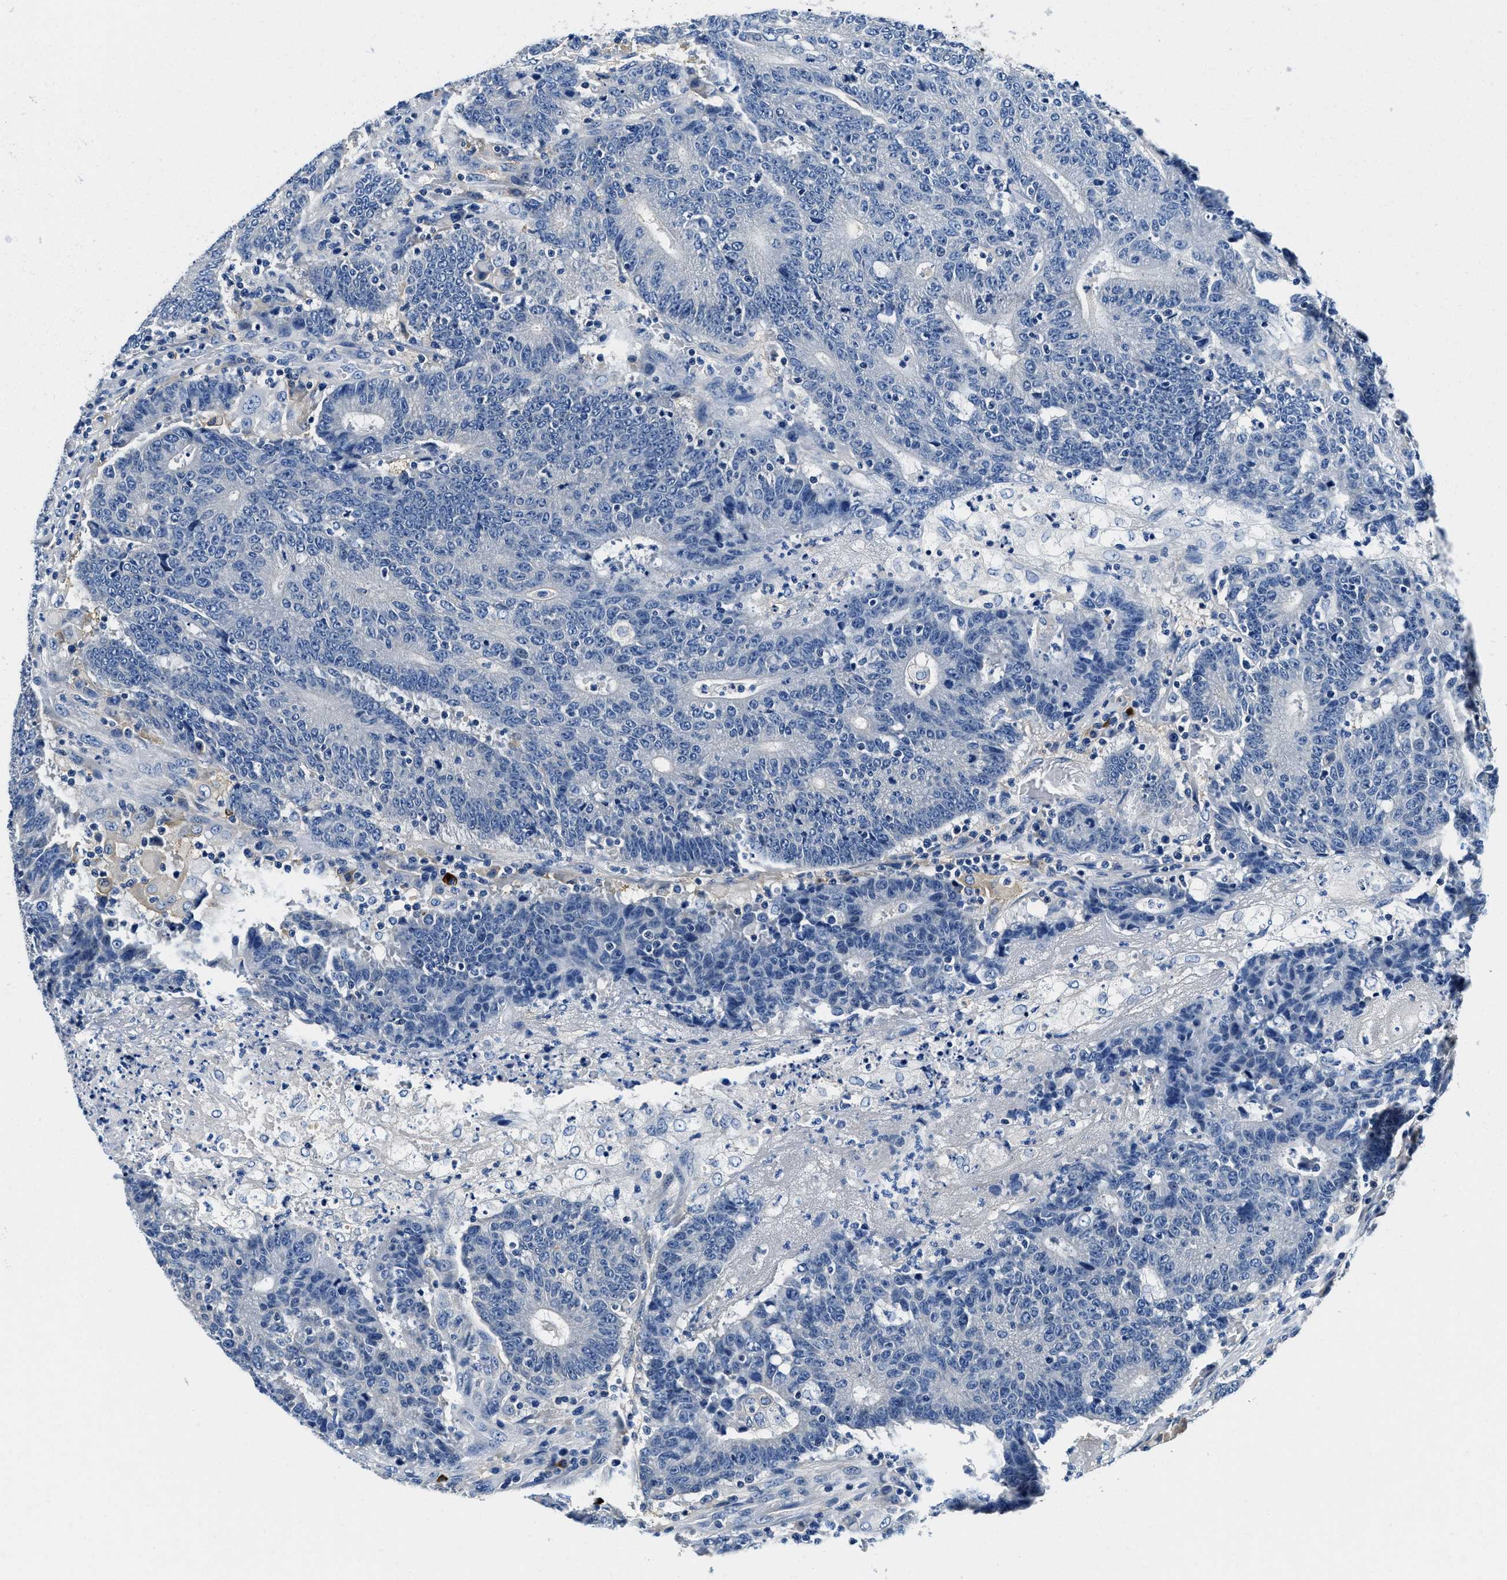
{"staining": {"intensity": "negative", "quantity": "none", "location": "none"}, "tissue": "colorectal cancer", "cell_type": "Tumor cells", "image_type": "cancer", "snomed": [{"axis": "morphology", "description": "Normal tissue, NOS"}, {"axis": "morphology", "description": "Adenocarcinoma, NOS"}, {"axis": "topography", "description": "Colon"}], "caption": "This is a micrograph of IHC staining of colorectal cancer (adenocarcinoma), which shows no positivity in tumor cells.", "gene": "ZFAND3", "patient": {"sex": "female", "age": 75}}